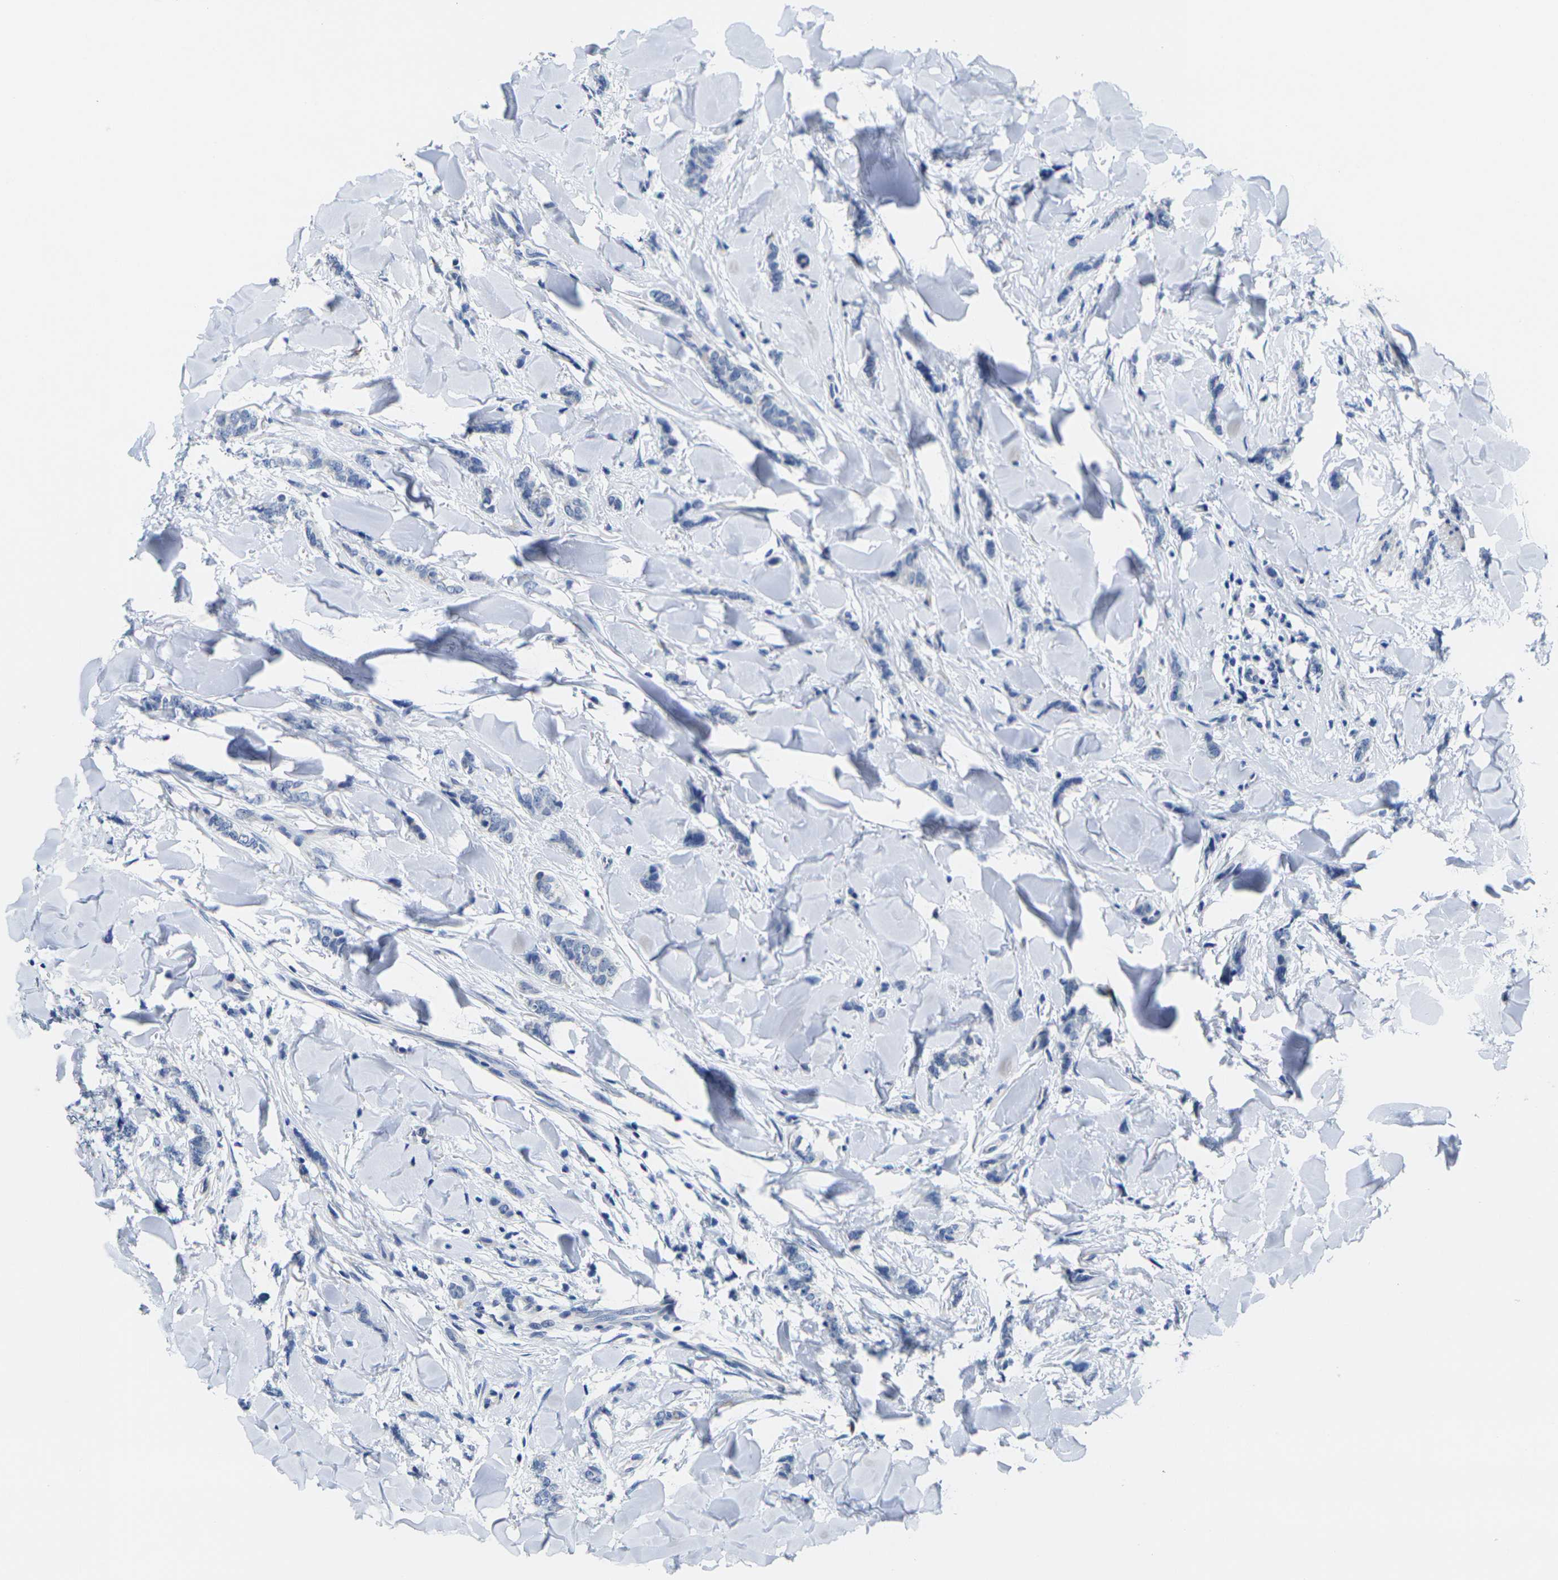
{"staining": {"intensity": "negative", "quantity": "none", "location": "none"}, "tissue": "breast cancer", "cell_type": "Tumor cells", "image_type": "cancer", "snomed": [{"axis": "morphology", "description": "Lobular carcinoma"}, {"axis": "topography", "description": "Skin"}, {"axis": "topography", "description": "Breast"}], "caption": "An IHC photomicrograph of breast cancer (lobular carcinoma) is shown. There is no staining in tumor cells of breast cancer (lobular carcinoma).", "gene": "CRK", "patient": {"sex": "female", "age": 46}}